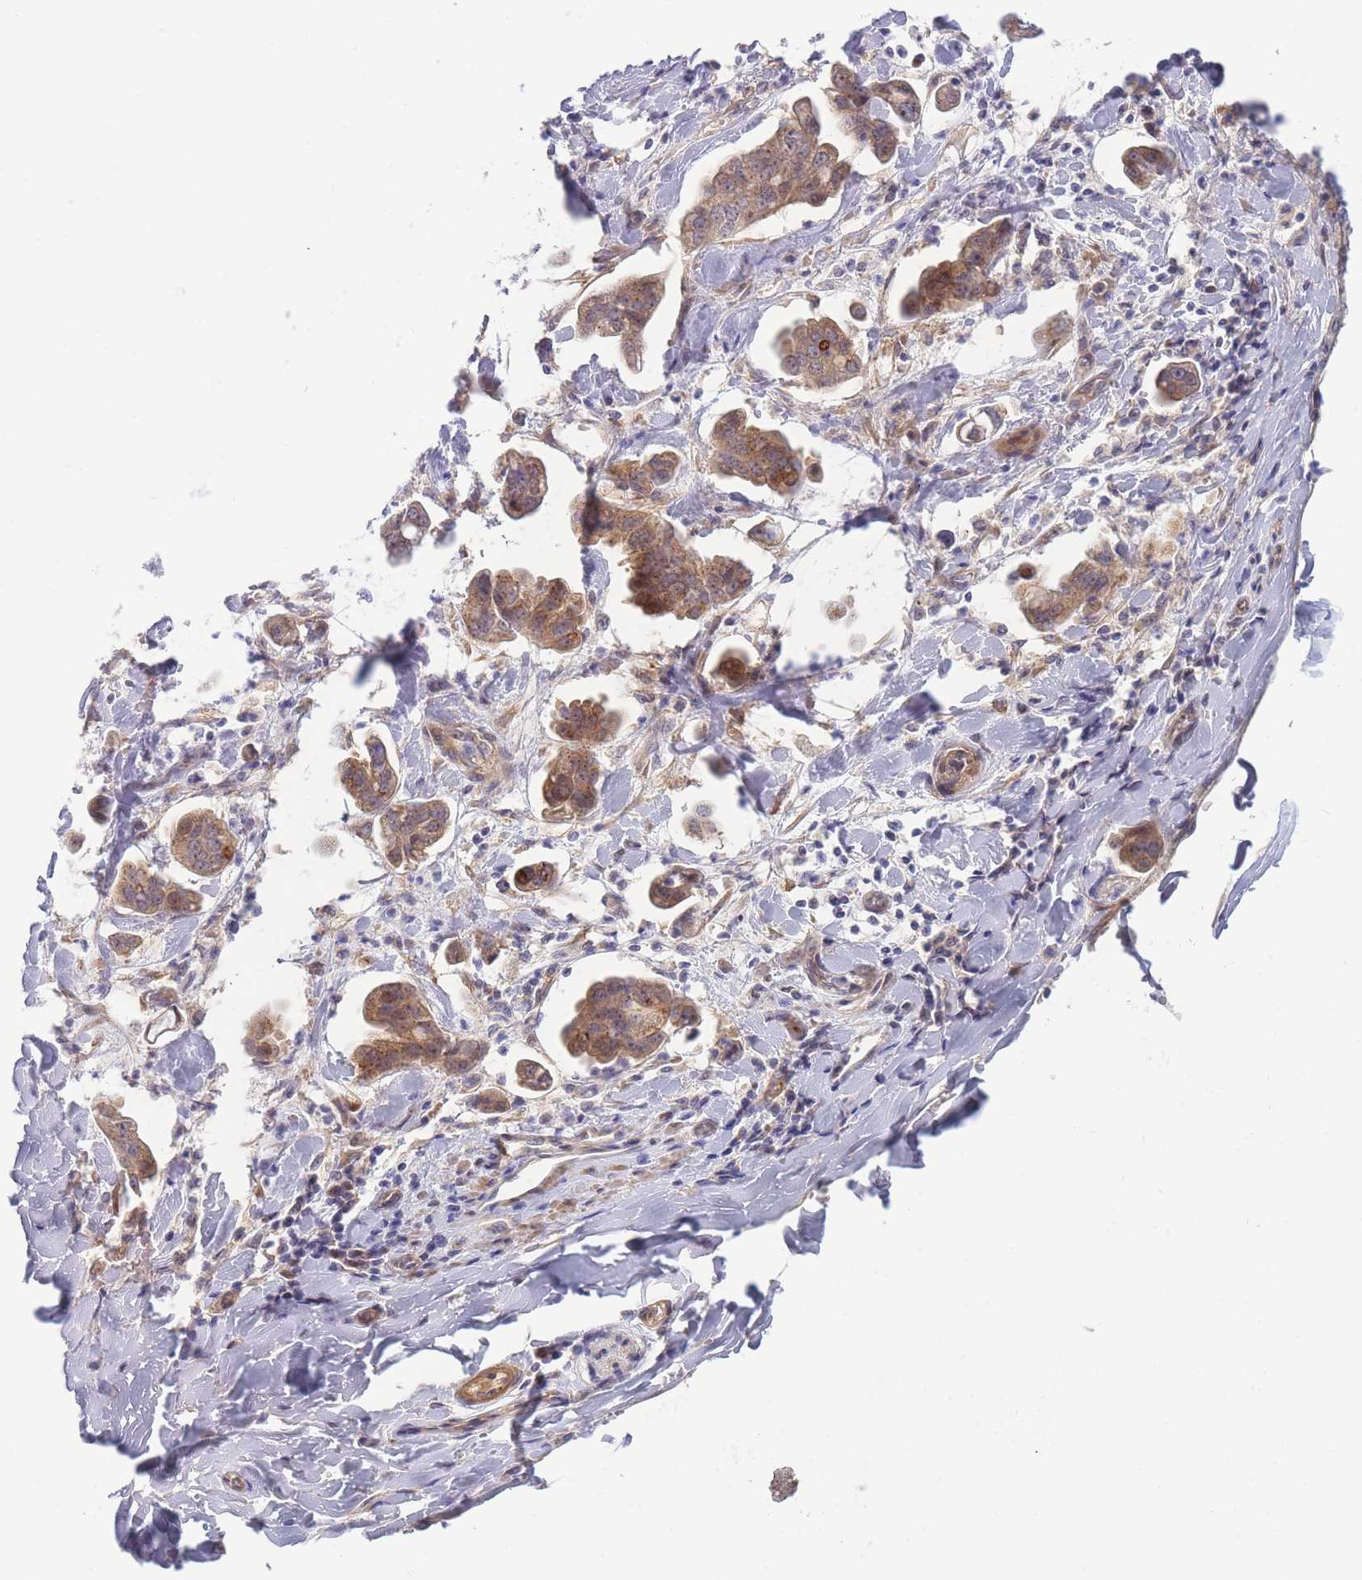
{"staining": {"intensity": "moderate", "quantity": ">75%", "location": "cytoplasmic/membranous"}, "tissue": "stomach cancer", "cell_type": "Tumor cells", "image_type": "cancer", "snomed": [{"axis": "morphology", "description": "Adenocarcinoma, NOS"}, {"axis": "topography", "description": "Stomach"}], "caption": "Stomach cancer stained with DAB (3,3'-diaminobenzidine) IHC reveals medium levels of moderate cytoplasmic/membranous expression in about >75% of tumor cells. (DAB (3,3'-diaminobenzidine) IHC, brown staining for protein, blue staining for nuclei).", "gene": "APOL4", "patient": {"sex": "male", "age": 62}}